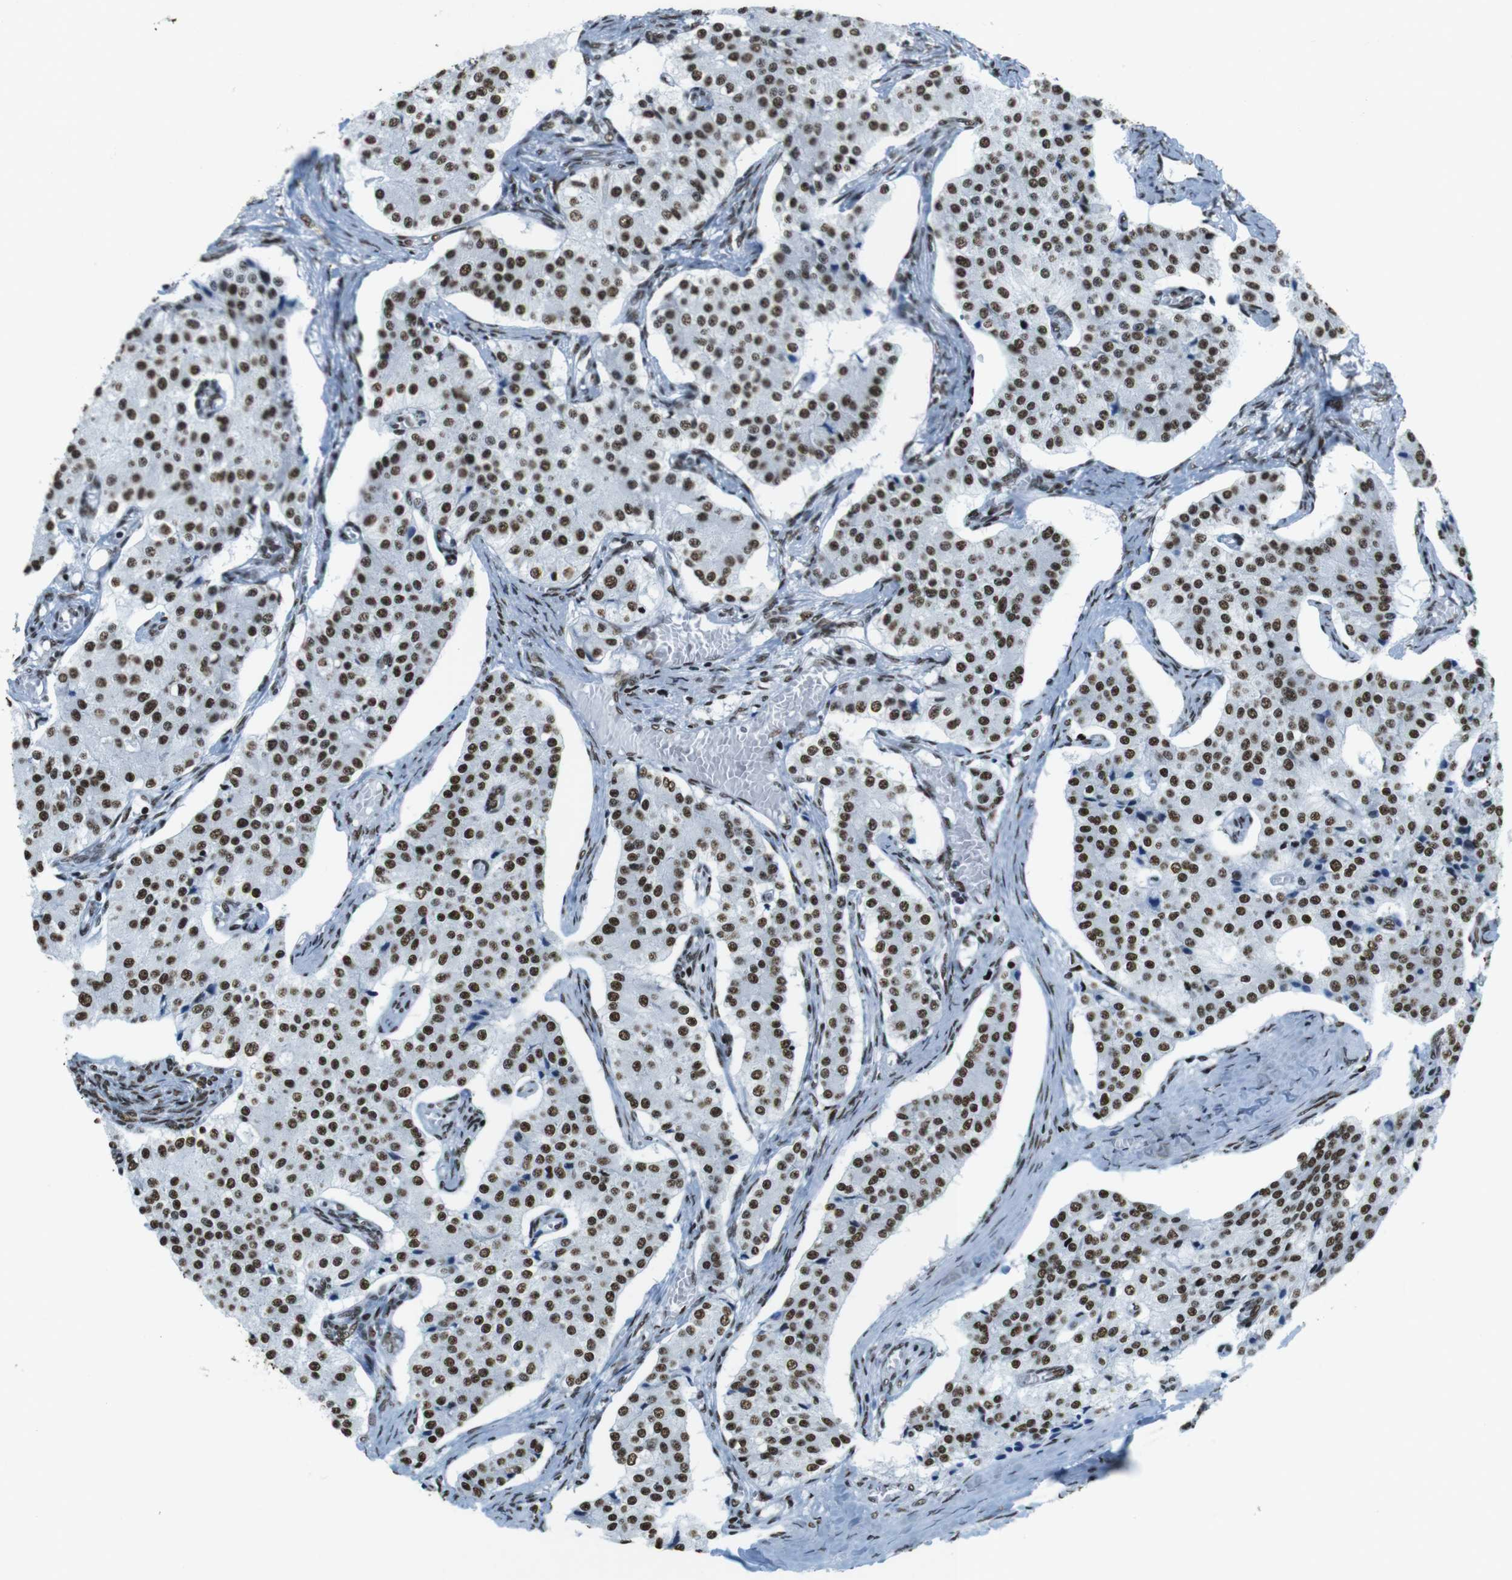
{"staining": {"intensity": "strong", "quantity": ">75%", "location": "nuclear"}, "tissue": "carcinoid", "cell_type": "Tumor cells", "image_type": "cancer", "snomed": [{"axis": "morphology", "description": "Carcinoid, malignant, NOS"}, {"axis": "topography", "description": "Colon"}], "caption": "Human carcinoid stained for a protein (brown) exhibits strong nuclear positive staining in about >75% of tumor cells.", "gene": "CITED2", "patient": {"sex": "female", "age": 52}}